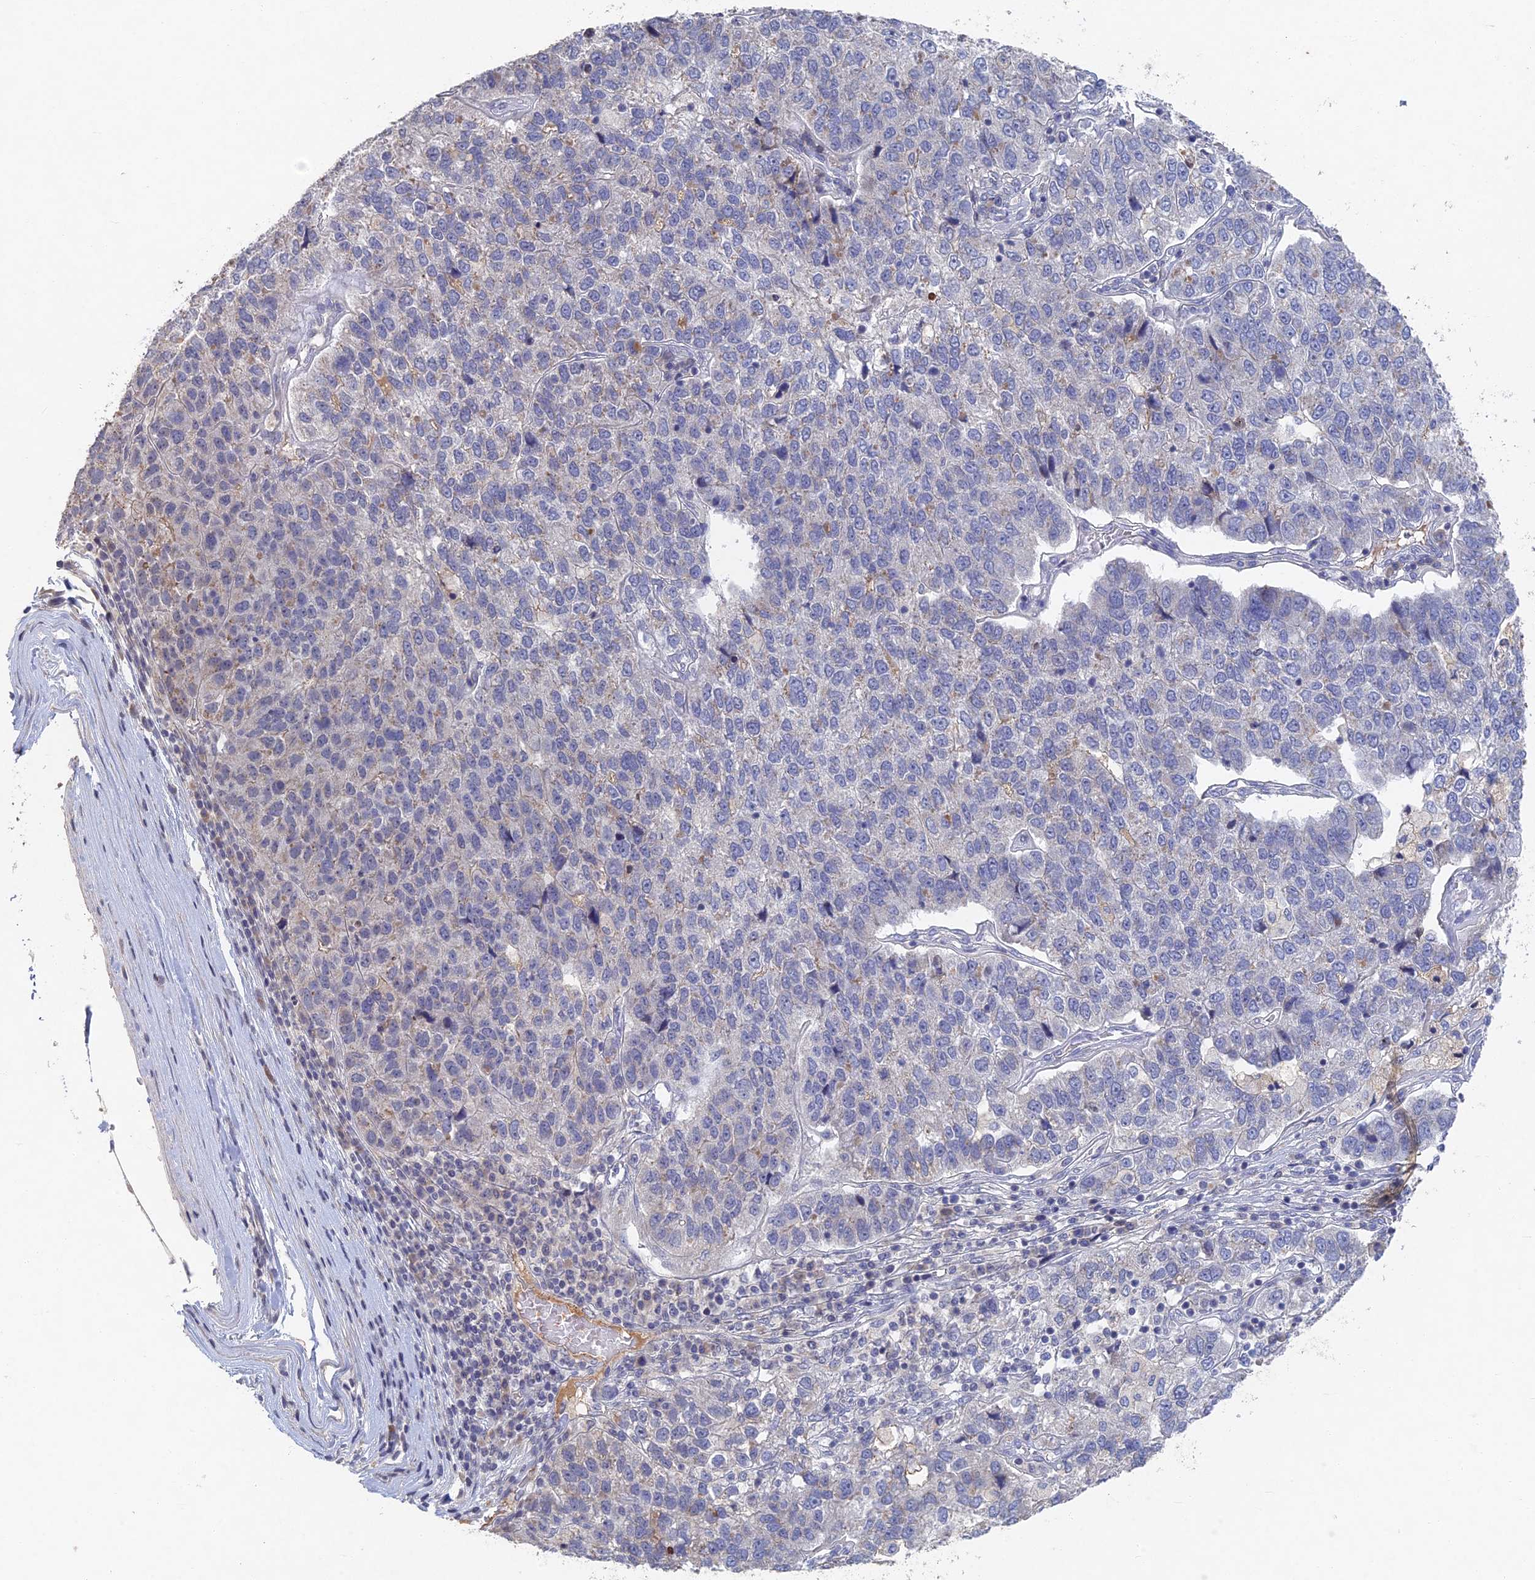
{"staining": {"intensity": "weak", "quantity": "<25%", "location": "cytoplasmic/membranous"}, "tissue": "pancreatic cancer", "cell_type": "Tumor cells", "image_type": "cancer", "snomed": [{"axis": "morphology", "description": "Adenocarcinoma, NOS"}, {"axis": "topography", "description": "Pancreas"}], "caption": "This is an immunohistochemistry histopathology image of human adenocarcinoma (pancreatic). There is no staining in tumor cells.", "gene": "GNA15", "patient": {"sex": "female", "age": 61}}